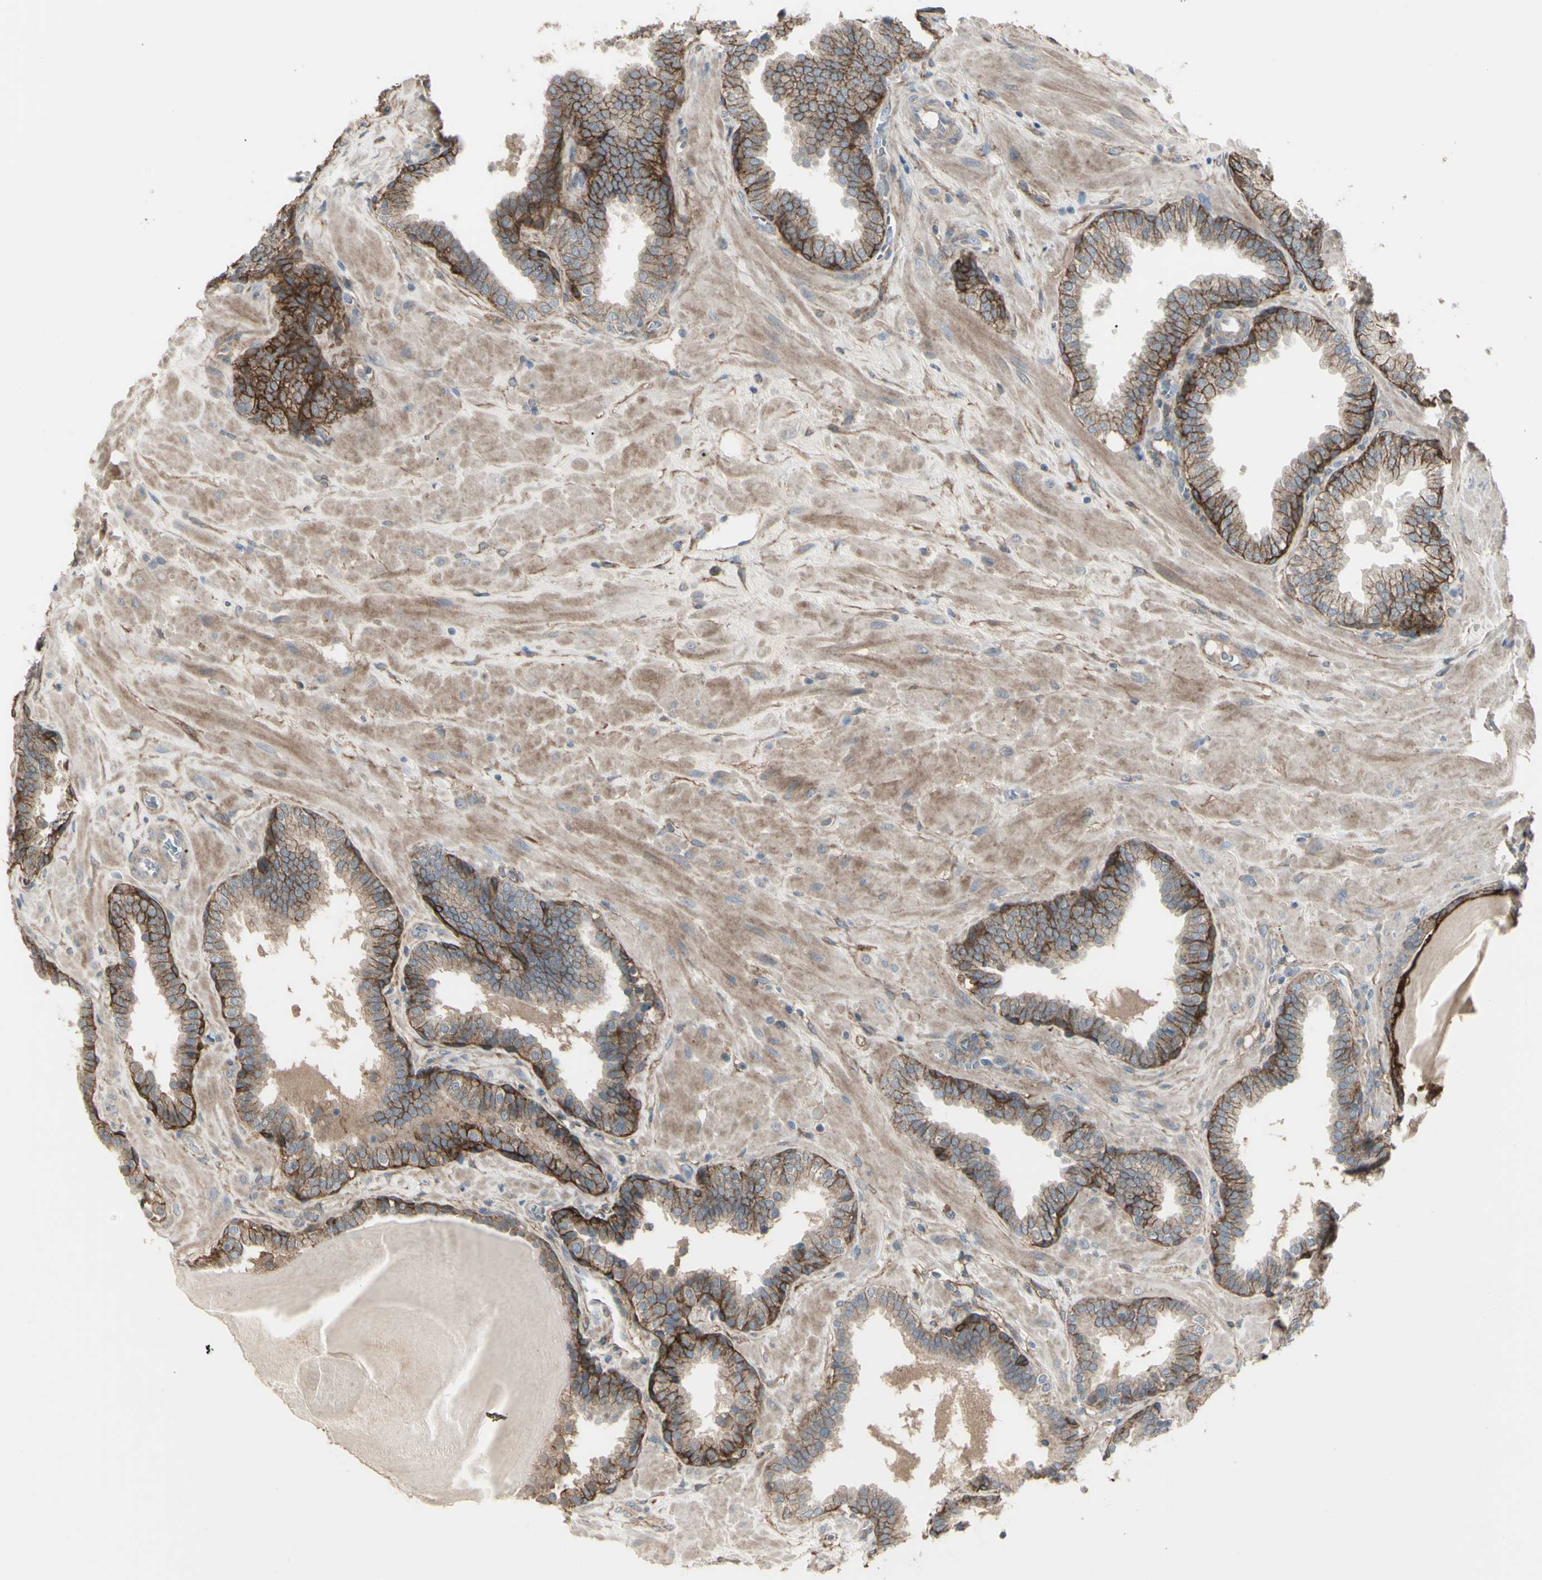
{"staining": {"intensity": "strong", "quantity": ">75%", "location": "cytoplasmic/membranous"}, "tissue": "prostate", "cell_type": "Glandular cells", "image_type": "normal", "snomed": [{"axis": "morphology", "description": "Normal tissue, NOS"}, {"axis": "topography", "description": "Prostate"}], "caption": "The immunohistochemical stain highlights strong cytoplasmic/membranous positivity in glandular cells of unremarkable prostate.", "gene": "CD276", "patient": {"sex": "male", "age": 51}}